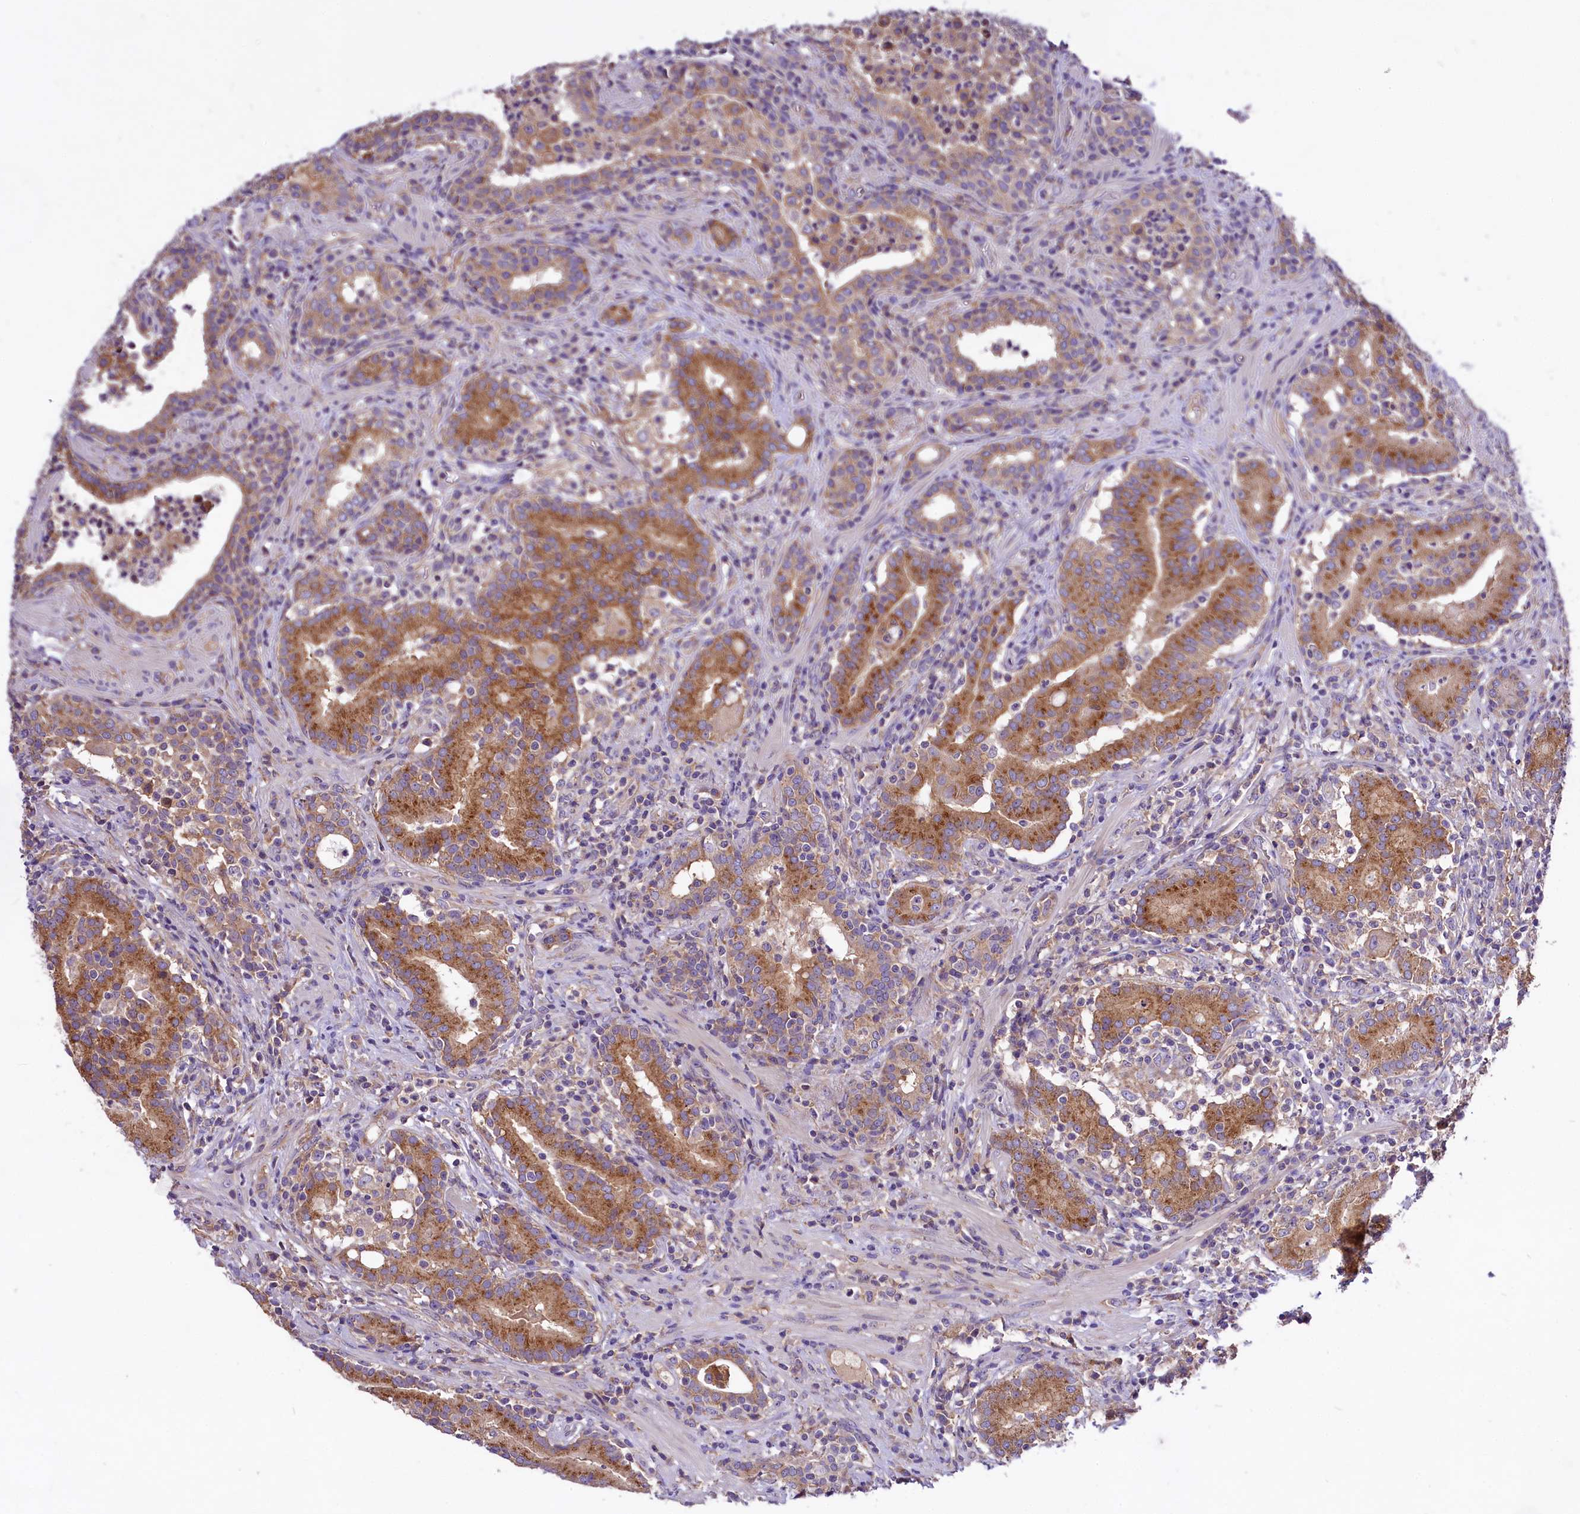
{"staining": {"intensity": "moderate", "quantity": ">75%", "location": "cytoplasmic/membranous"}, "tissue": "prostate cancer", "cell_type": "Tumor cells", "image_type": "cancer", "snomed": [{"axis": "morphology", "description": "Adenocarcinoma, High grade"}, {"axis": "topography", "description": "Prostate"}], "caption": "The histopathology image displays immunohistochemical staining of prostate cancer. There is moderate cytoplasmic/membranous staining is identified in approximately >75% of tumor cells.", "gene": "PEMT", "patient": {"sex": "male", "age": 67}}